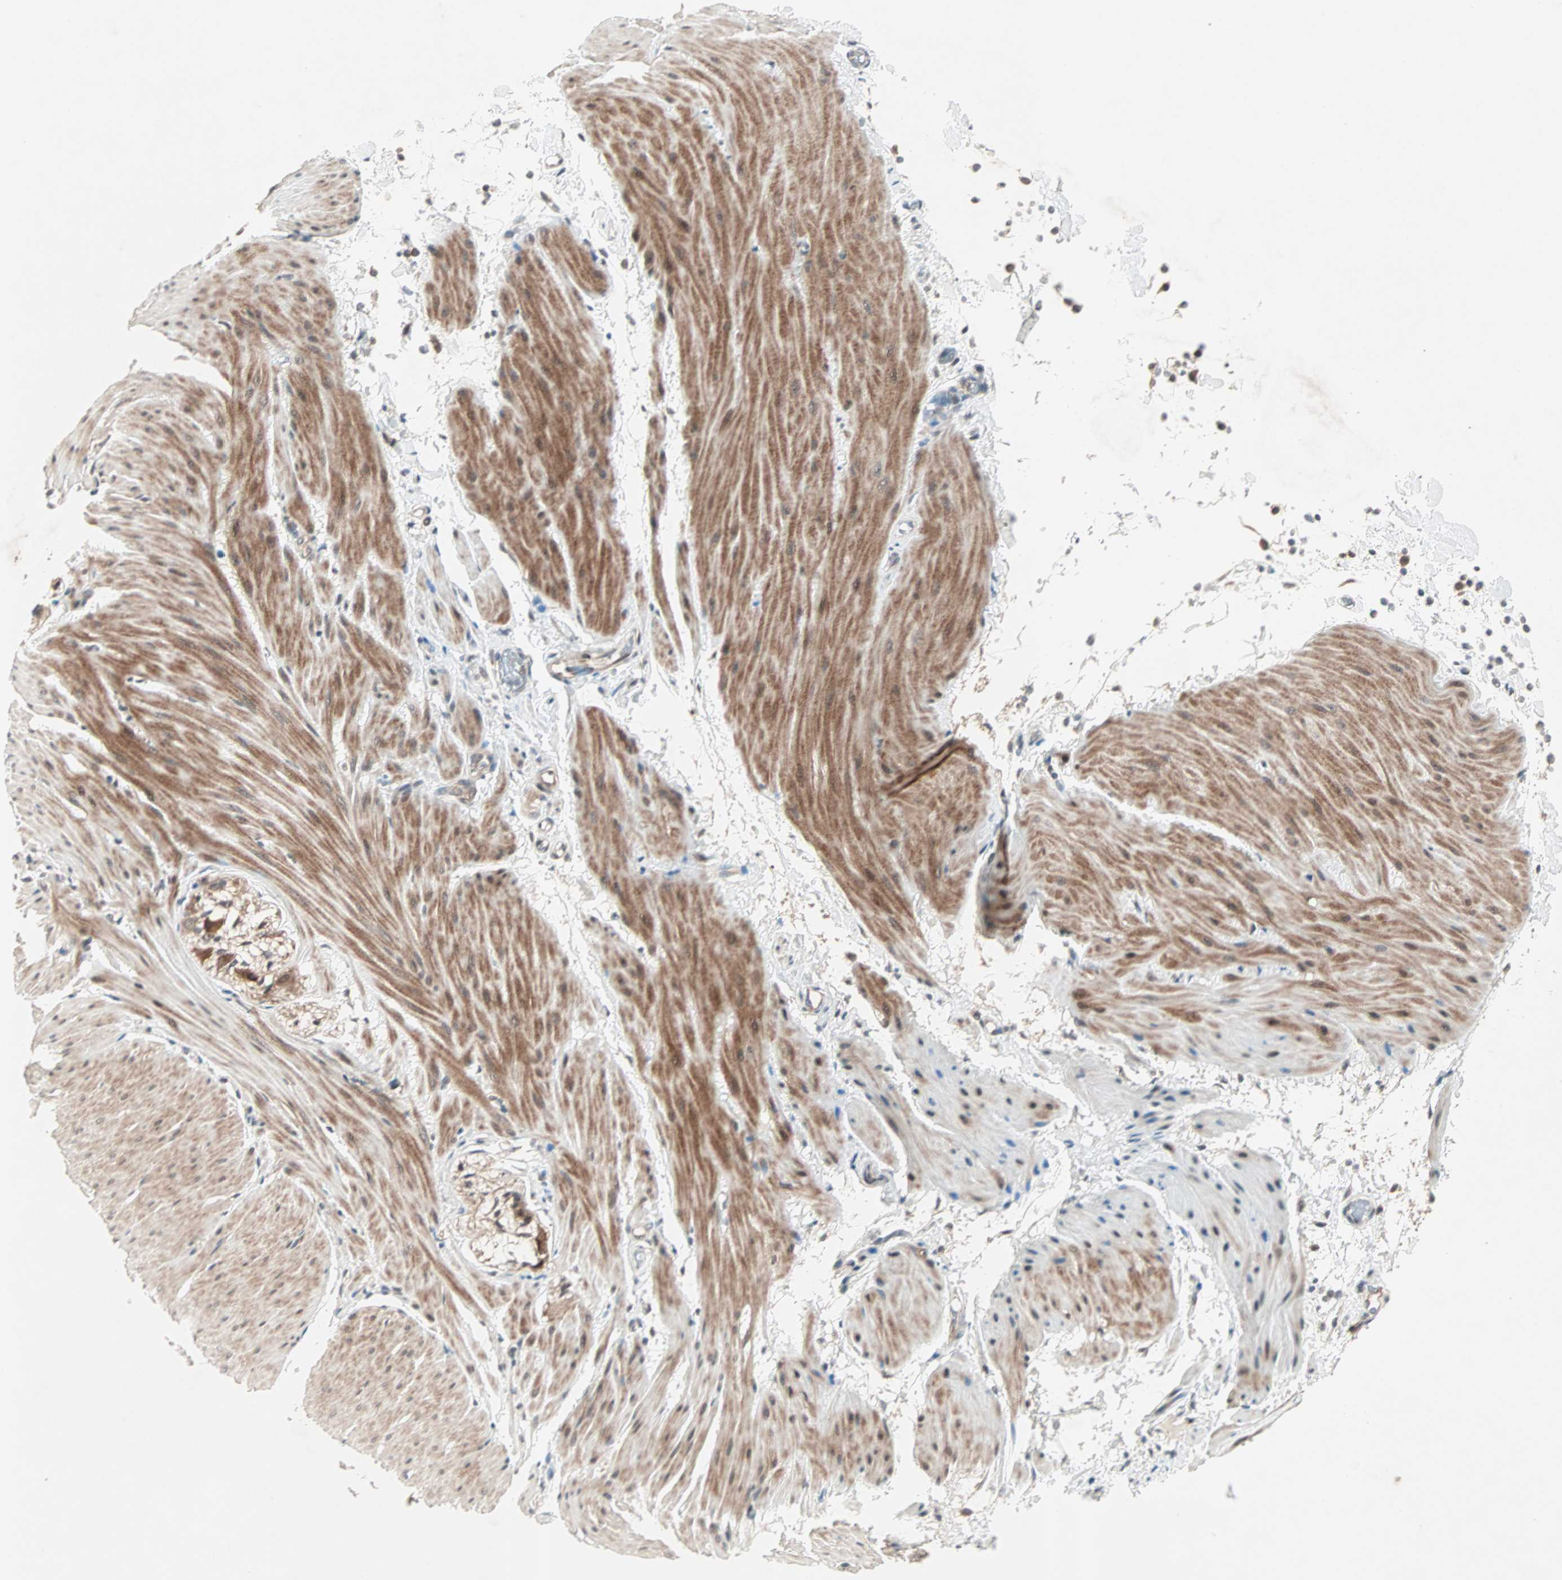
{"staining": {"intensity": "moderate", "quantity": ">75%", "location": "cytoplasmic/membranous"}, "tissue": "smooth muscle", "cell_type": "Smooth muscle cells", "image_type": "normal", "snomed": [{"axis": "morphology", "description": "Normal tissue, NOS"}, {"axis": "topography", "description": "Smooth muscle"}, {"axis": "topography", "description": "Colon"}], "caption": "Immunohistochemistry (IHC) (DAB) staining of benign smooth muscle shows moderate cytoplasmic/membranous protein staining in approximately >75% of smooth muscle cells. The protein is shown in brown color, while the nuclei are stained blue.", "gene": "PGBD1", "patient": {"sex": "male", "age": 67}}